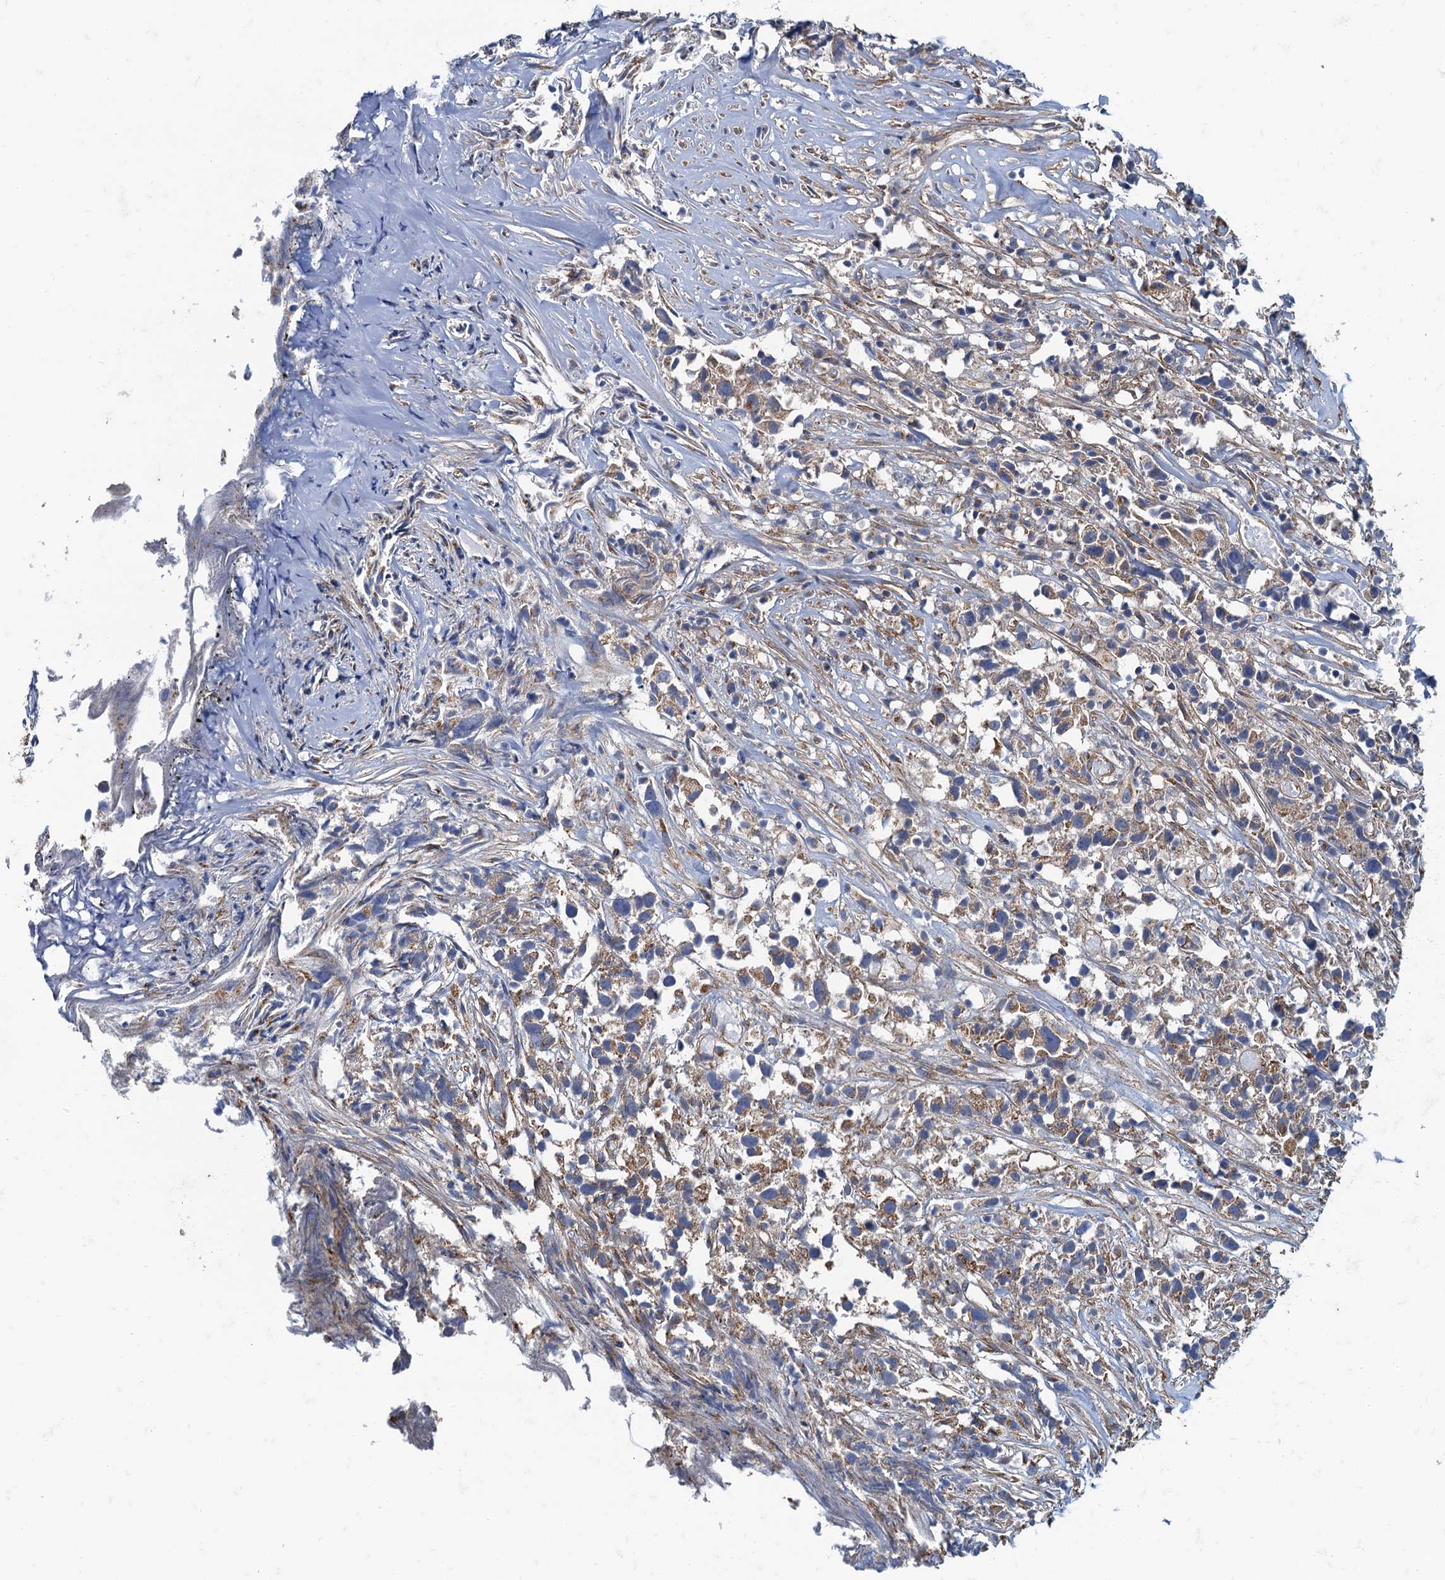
{"staining": {"intensity": "weak", "quantity": ">75%", "location": "cytoplasmic/membranous"}, "tissue": "urothelial cancer", "cell_type": "Tumor cells", "image_type": "cancer", "snomed": [{"axis": "morphology", "description": "Urothelial carcinoma, High grade"}, {"axis": "topography", "description": "Urinary bladder"}], "caption": "This micrograph displays IHC staining of urothelial carcinoma (high-grade), with low weak cytoplasmic/membranous positivity in approximately >75% of tumor cells.", "gene": "NGRN", "patient": {"sex": "female", "age": 75}}